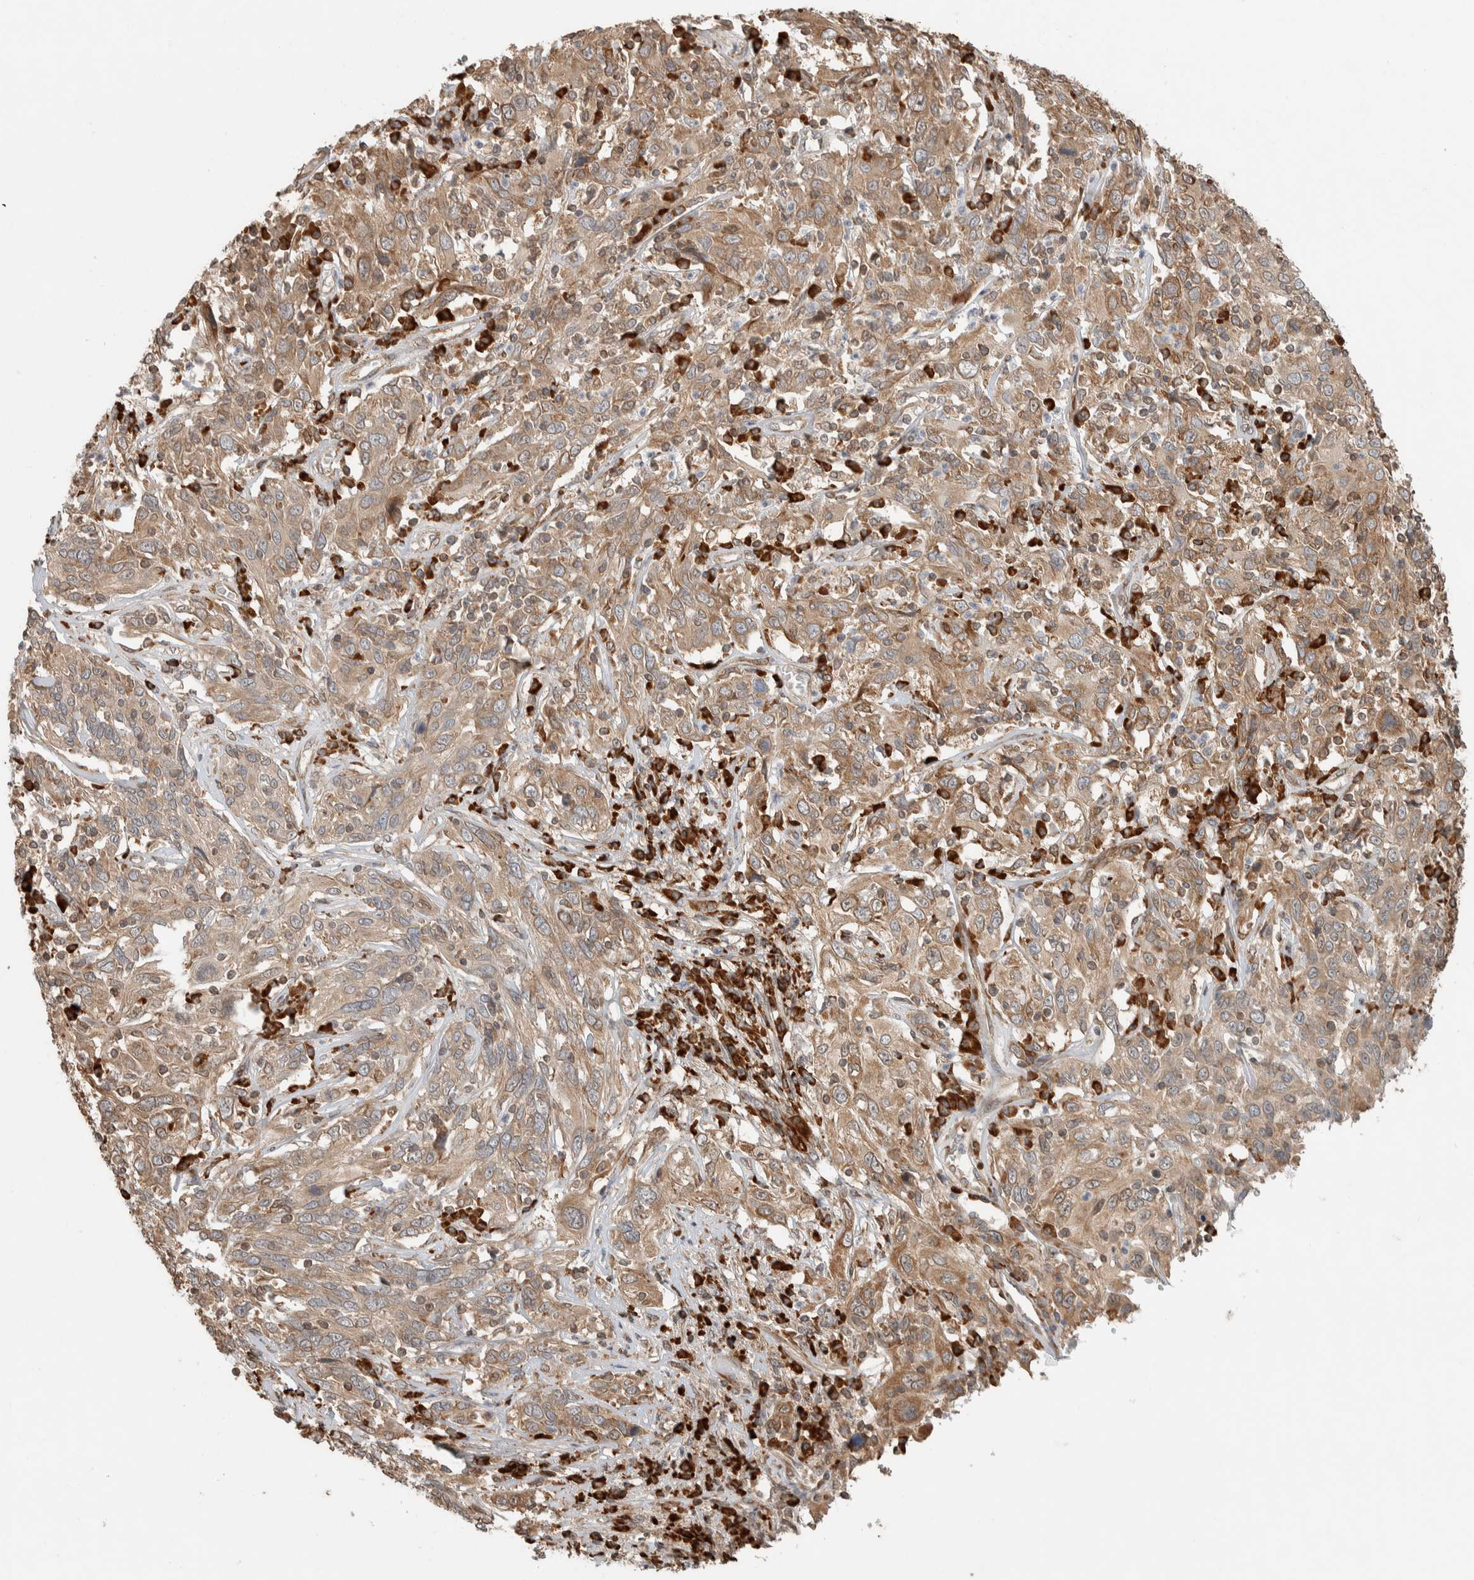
{"staining": {"intensity": "weak", "quantity": ">75%", "location": "cytoplasmic/membranous"}, "tissue": "cervical cancer", "cell_type": "Tumor cells", "image_type": "cancer", "snomed": [{"axis": "morphology", "description": "Squamous cell carcinoma, NOS"}, {"axis": "topography", "description": "Cervix"}], "caption": "The immunohistochemical stain shows weak cytoplasmic/membranous positivity in tumor cells of cervical squamous cell carcinoma tissue.", "gene": "CNTROB", "patient": {"sex": "female", "age": 46}}